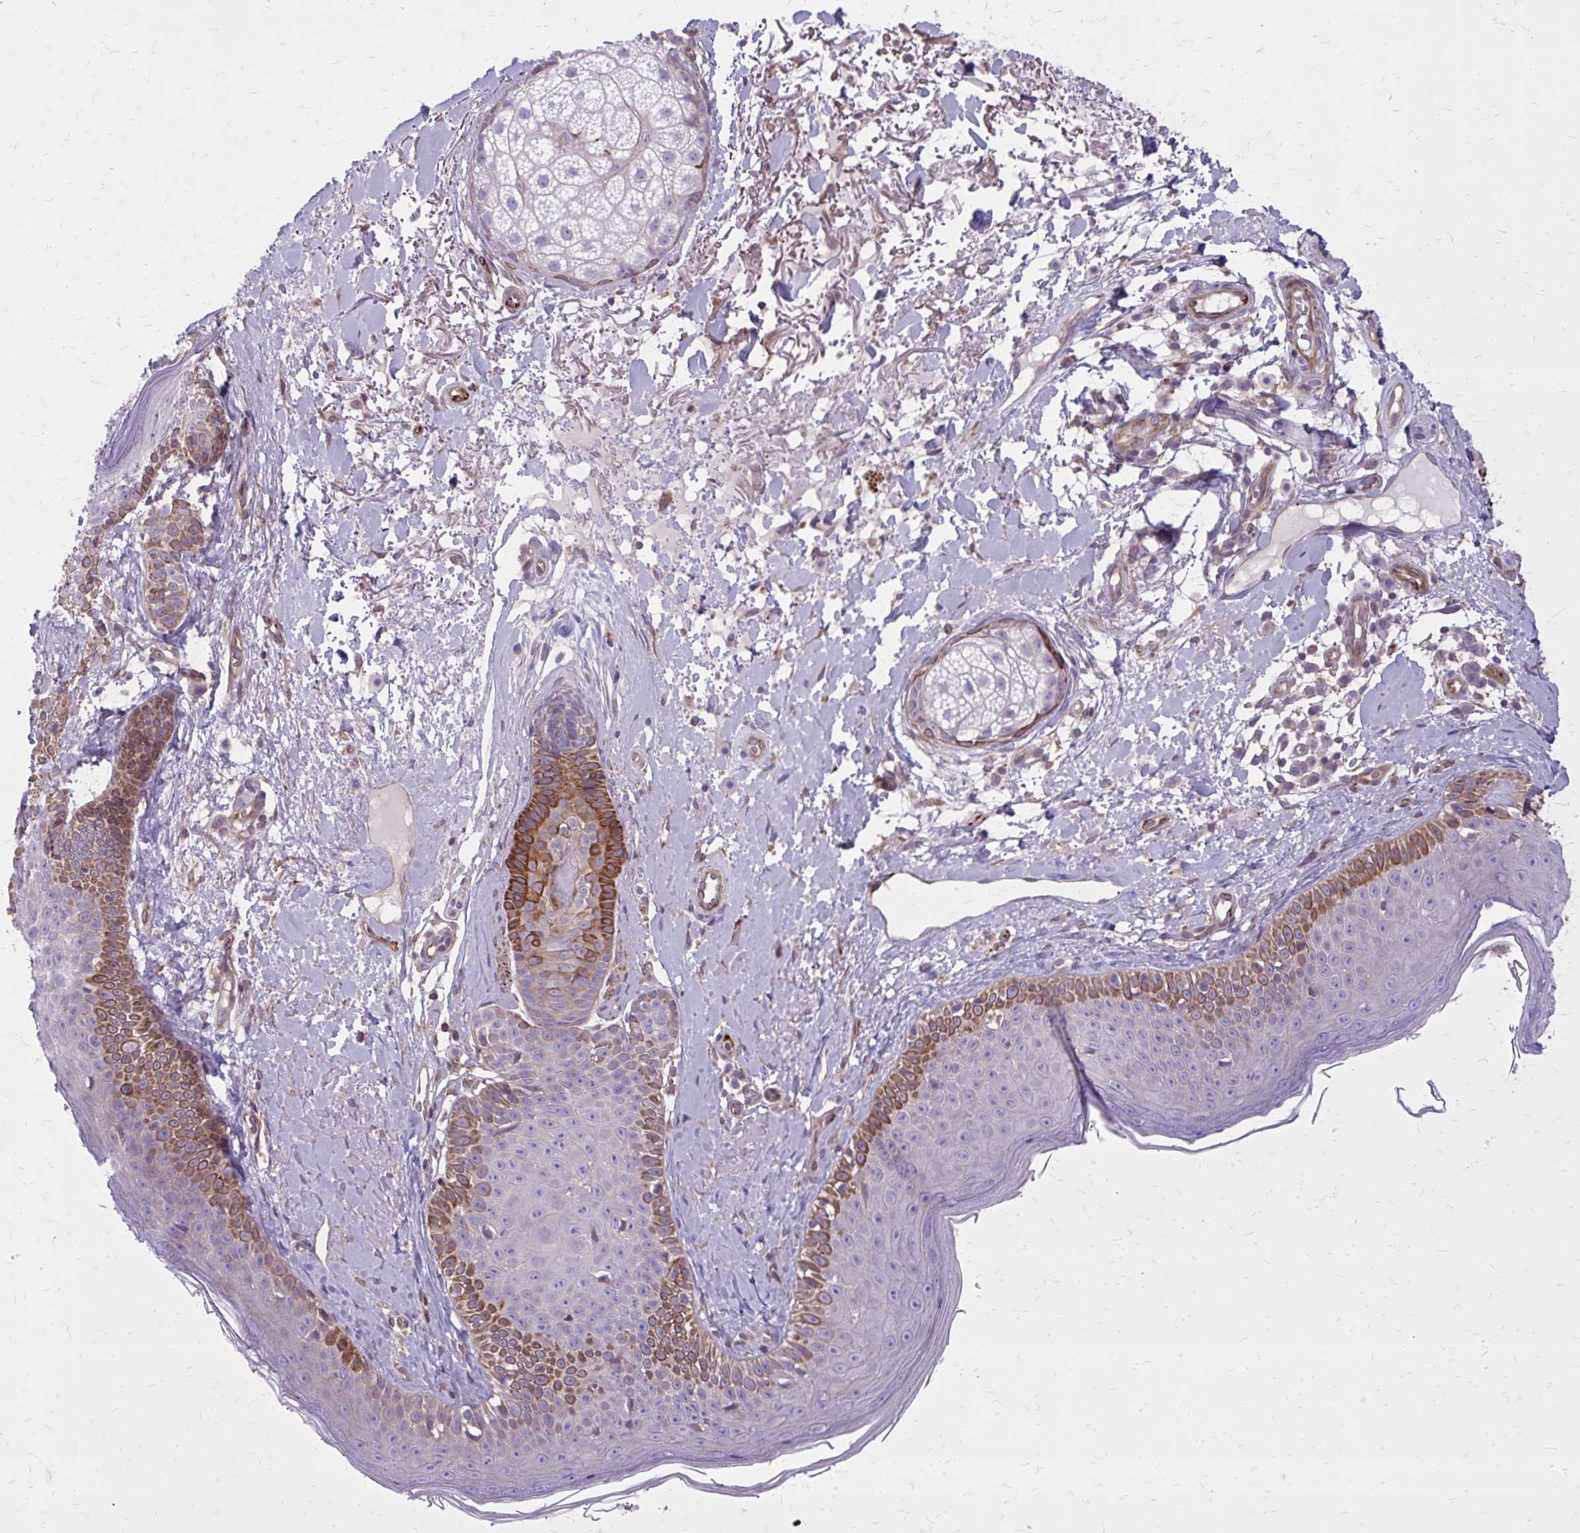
{"staining": {"intensity": "negative", "quantity": "none", "location": "none"}, "tissue": "skin", "cell_type": "Fibroblasts", "image_type": "normal", "snomed": [{"axis": "morphology", "description": "Normal tissue, NOS"}, {"axis": "topography", "description": "Skin"}], "caption": "Protein analysis of benign skin demonstrates no significant staining in fibroblasts. The staining is performed using DAB brown chromogen with nuclei counter-stained in using hematoxylin.", "gene": "FAP", "patient": {"sex": "male", "age": 73}}